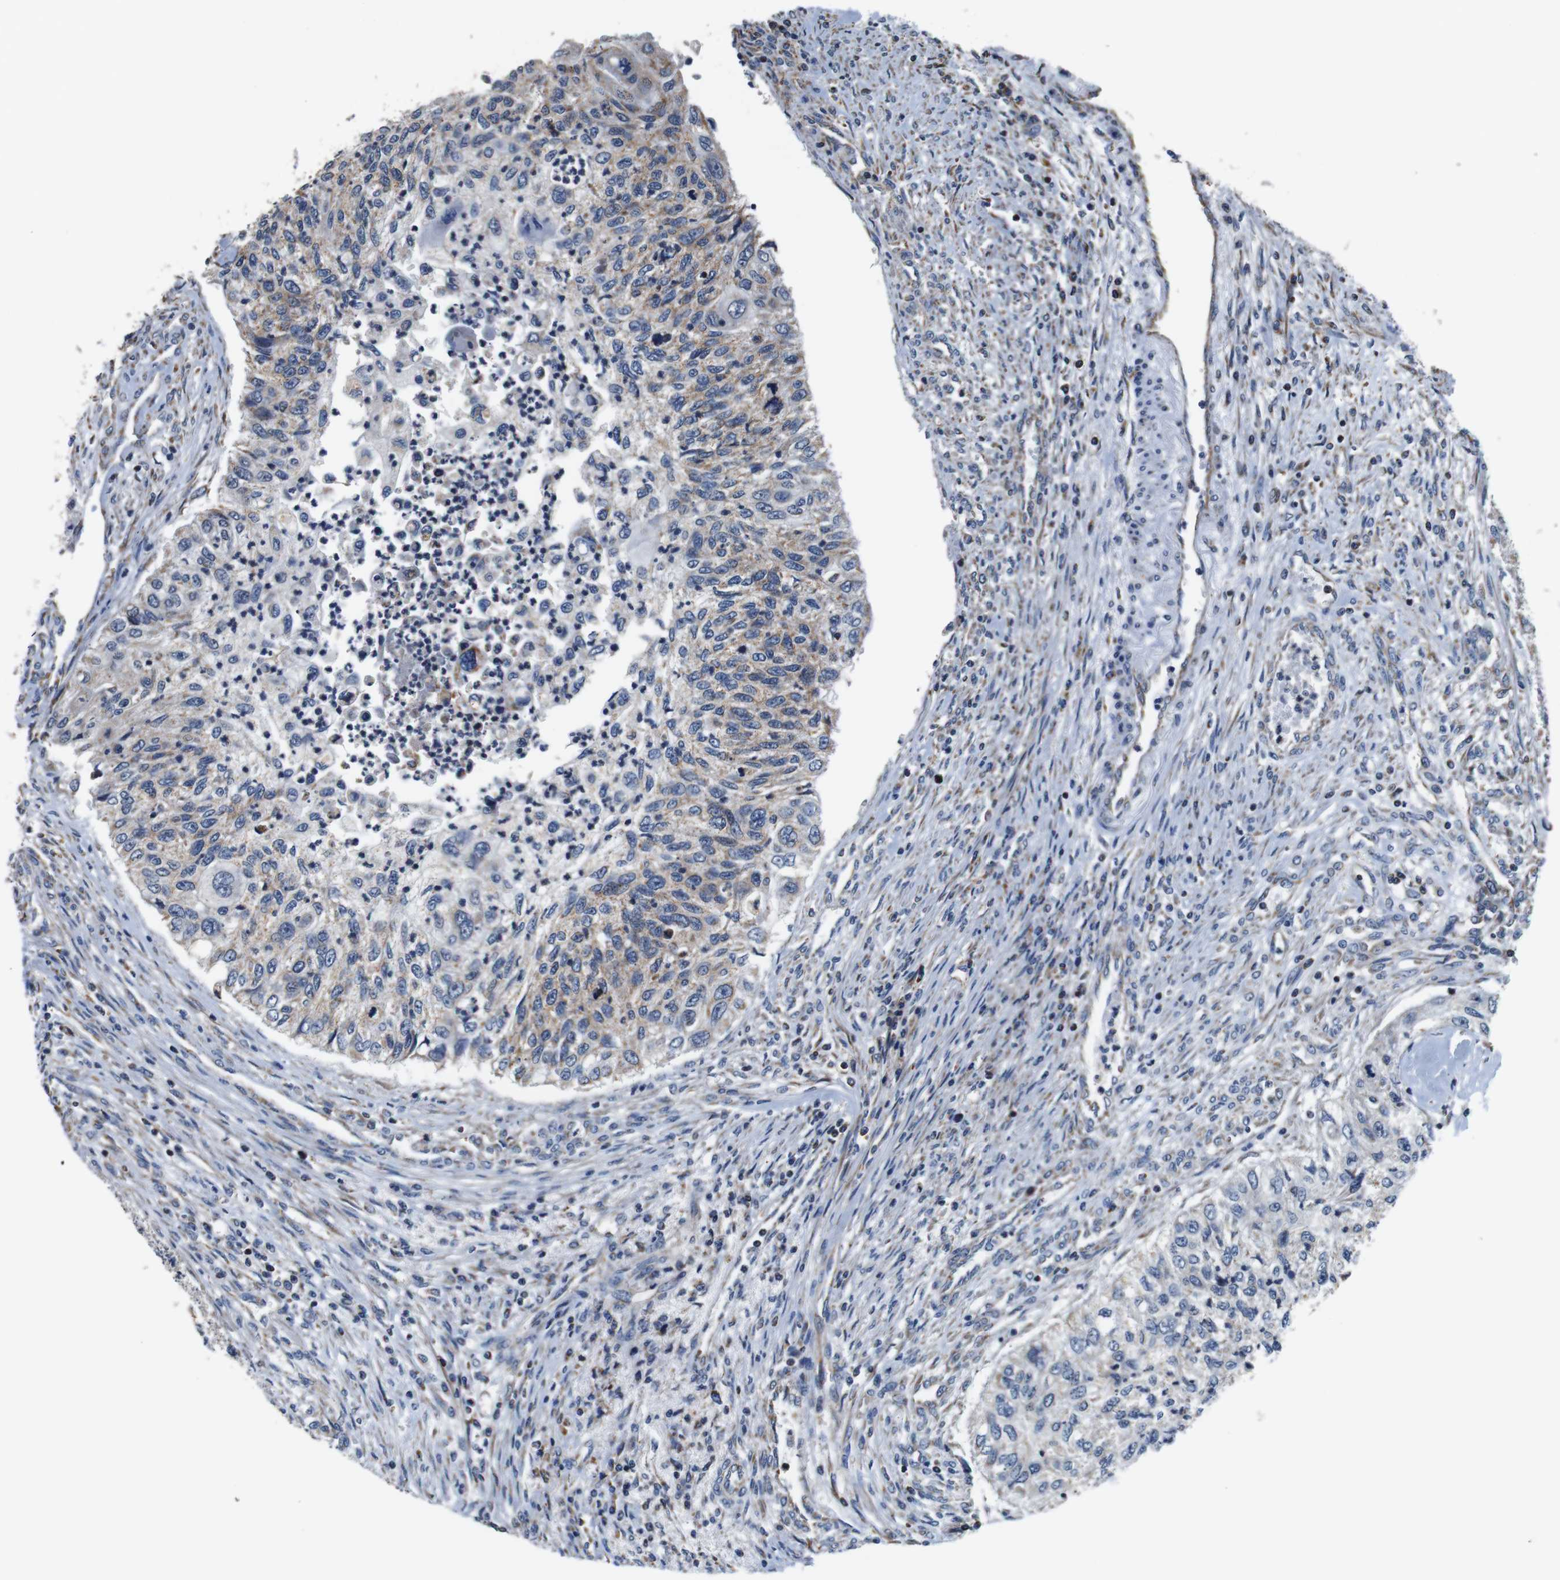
{"staining": {"intensity": "weak", "quantity": "25%-75%", "location": "cytoplasmic/membranous"}, "tissue": "urothelial cancer", "cell_type": "Tumor cells", "image_type": "cancer", "snomed": [{"axis": "morphology", "description": "Urothelial carcinoma, High grade"}, {"axis": "topography", "description": "Urinary bladder"}], "caption": "Brown immunohistochemical staining in human urothelial cancer displays weak cytoplasmic/membranous staining in about 25%-75% of tumor cells.", "gene": "LRP4", "patient": {"sex": "female", "age": 60}}